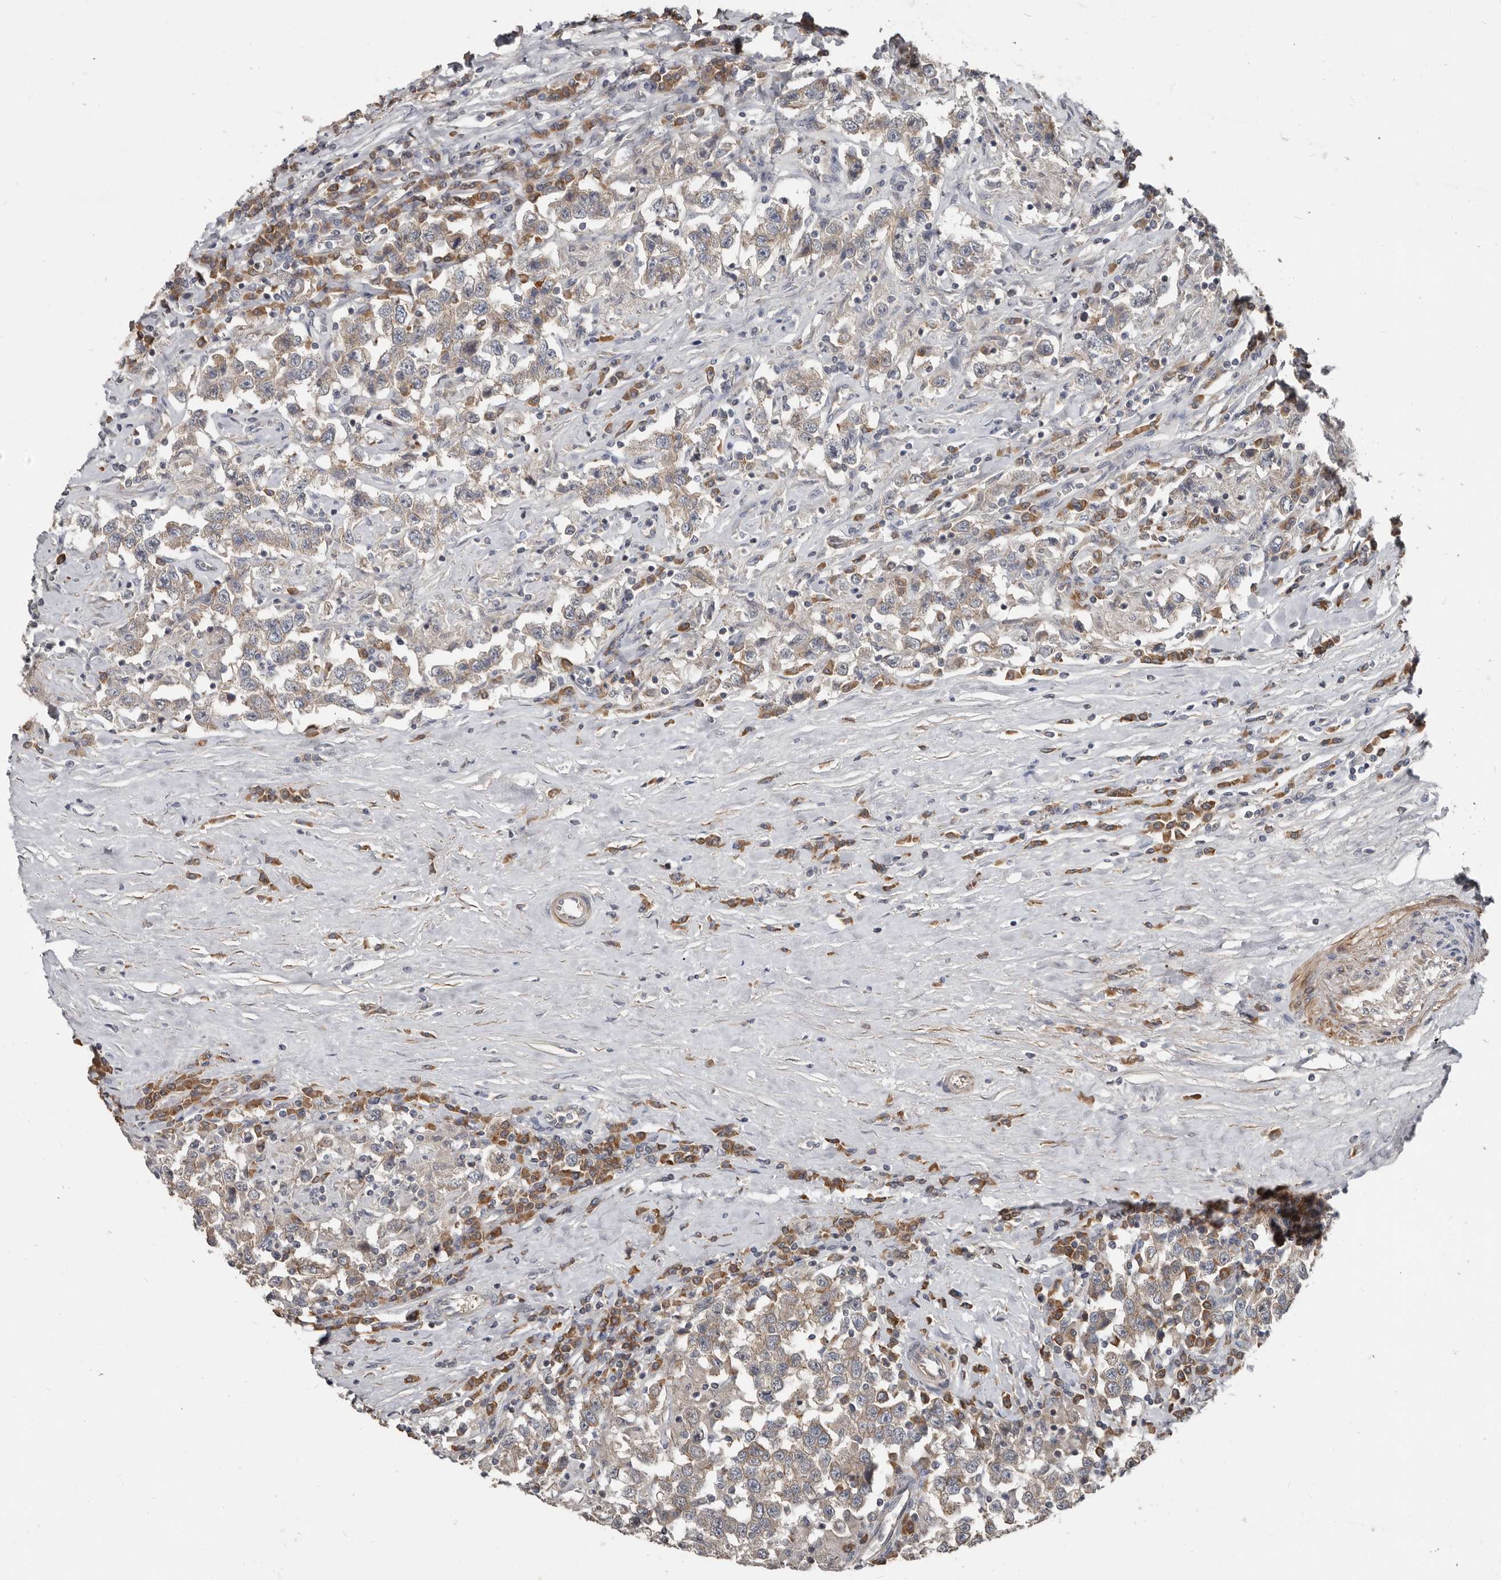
{"staining": {"intensity": "weak", "quantity": ">75%", "location": "cytoplasmic/membranous"}, "tissue": "testis cancer", "cell_type": "Tumor cells", "image_type": "cancer", "snomed": [{"axis": "morphology", "description": "Seminoma, NOS"}, {"axis": "topography", "description": "Testis"}], "caption": "Seminoma (testis) stained with a brown dye exhibits weak cytoplasmic/membranous positive expression in about >75% of tumor cells.", "gene": "AKNAD1", "patient": {"sex": "male", "age": 41}}